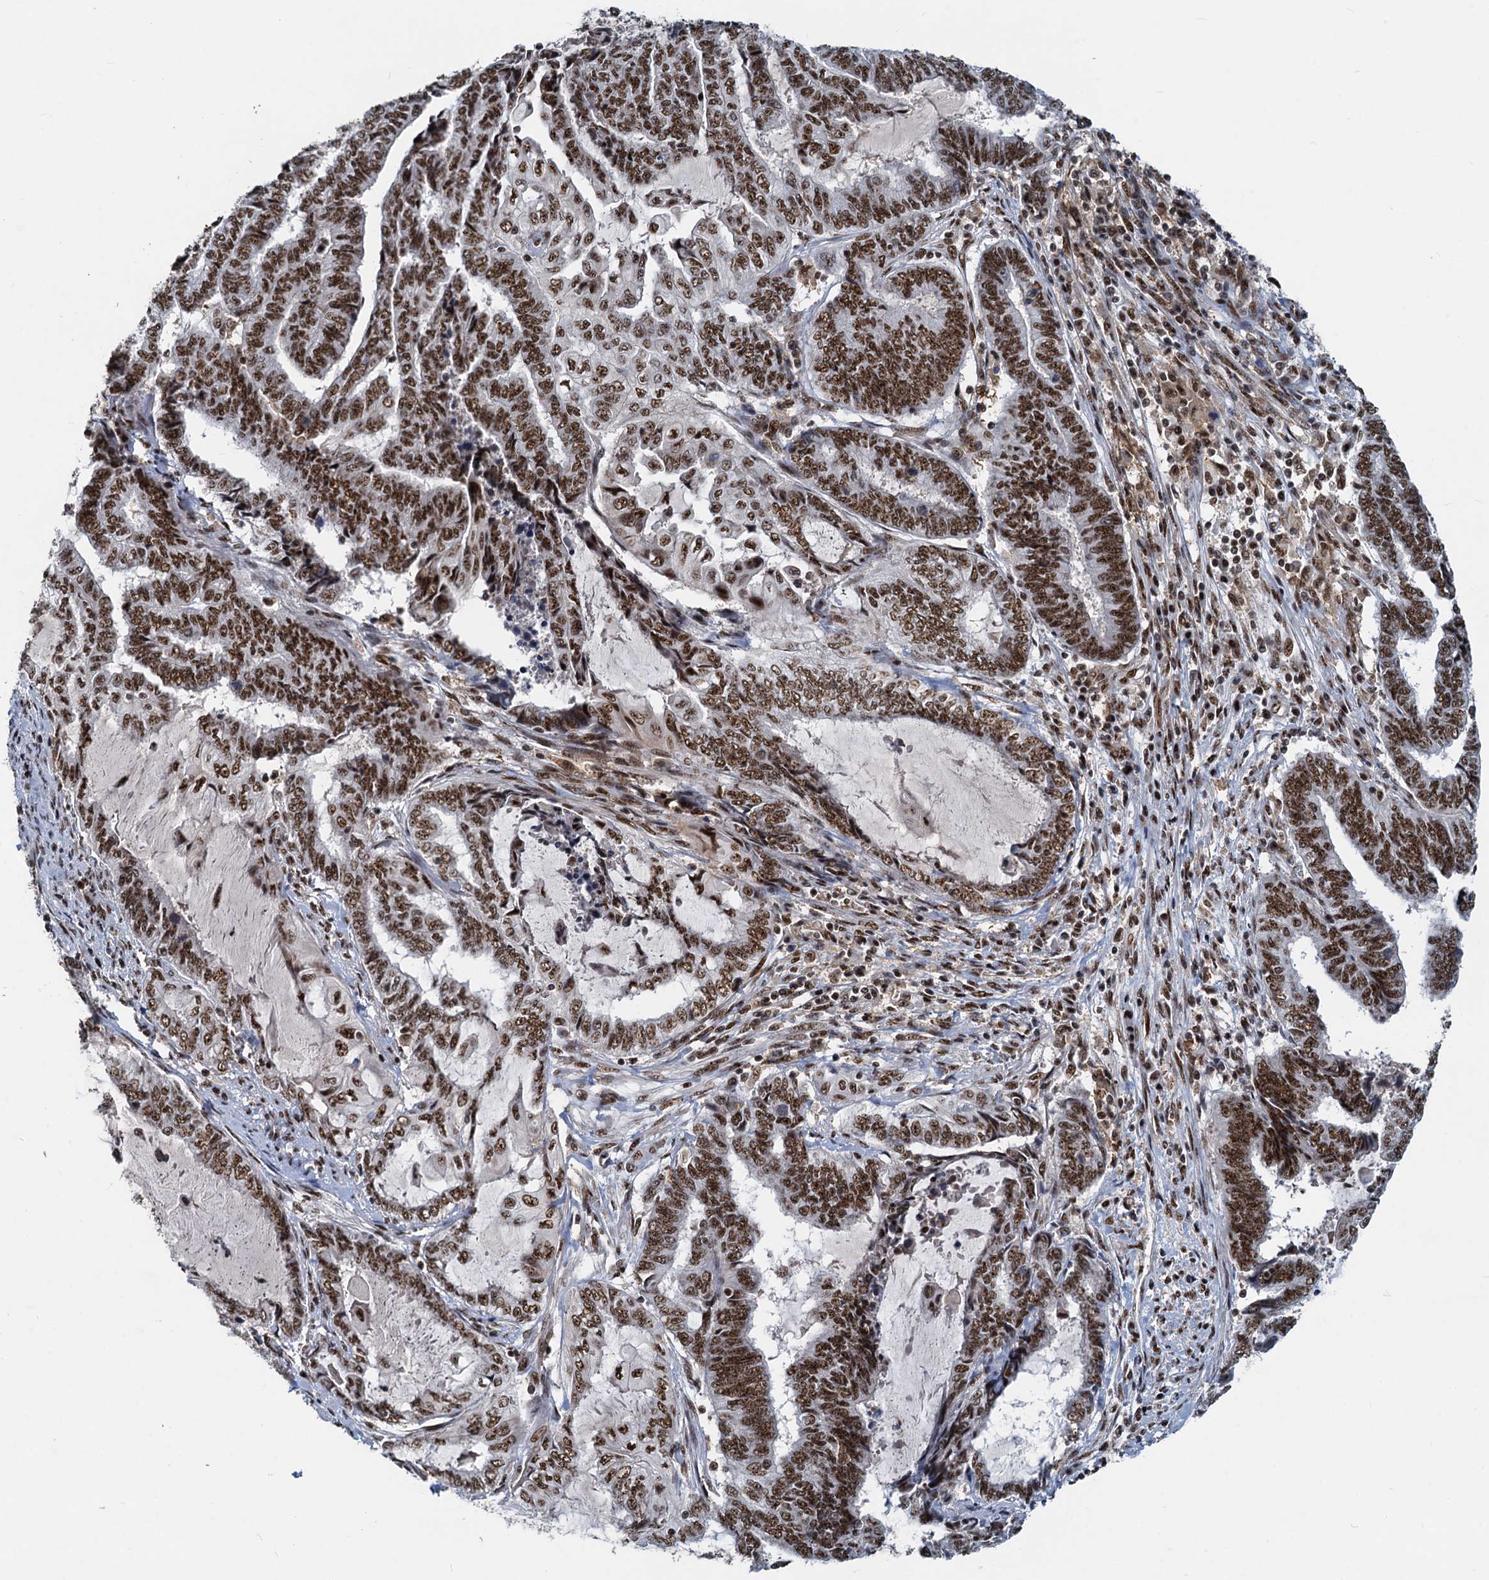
{"staining": {"intensity": "strong", "quantity": ">75%", "location": "nuclear"}, "tissue": "endometrial cancer", "cell_type": "Tumor cells", "image_type": "cancer", "snomed": [{"axis": "morphology", "description": "Adenocarcinoma, NOS"}, {"axis": "topography", "description": "Uterus"}, {"axis": "topography", "description": "Endometrium"}], "caption": "Immunohistochemical staining of human endometrial adenocarcinoma shows high levels of strong nuclear protein expression in approximately >75% of tumor cells.", "gene": "RBM26", "patient": {"sex": "female", "age": 70}}